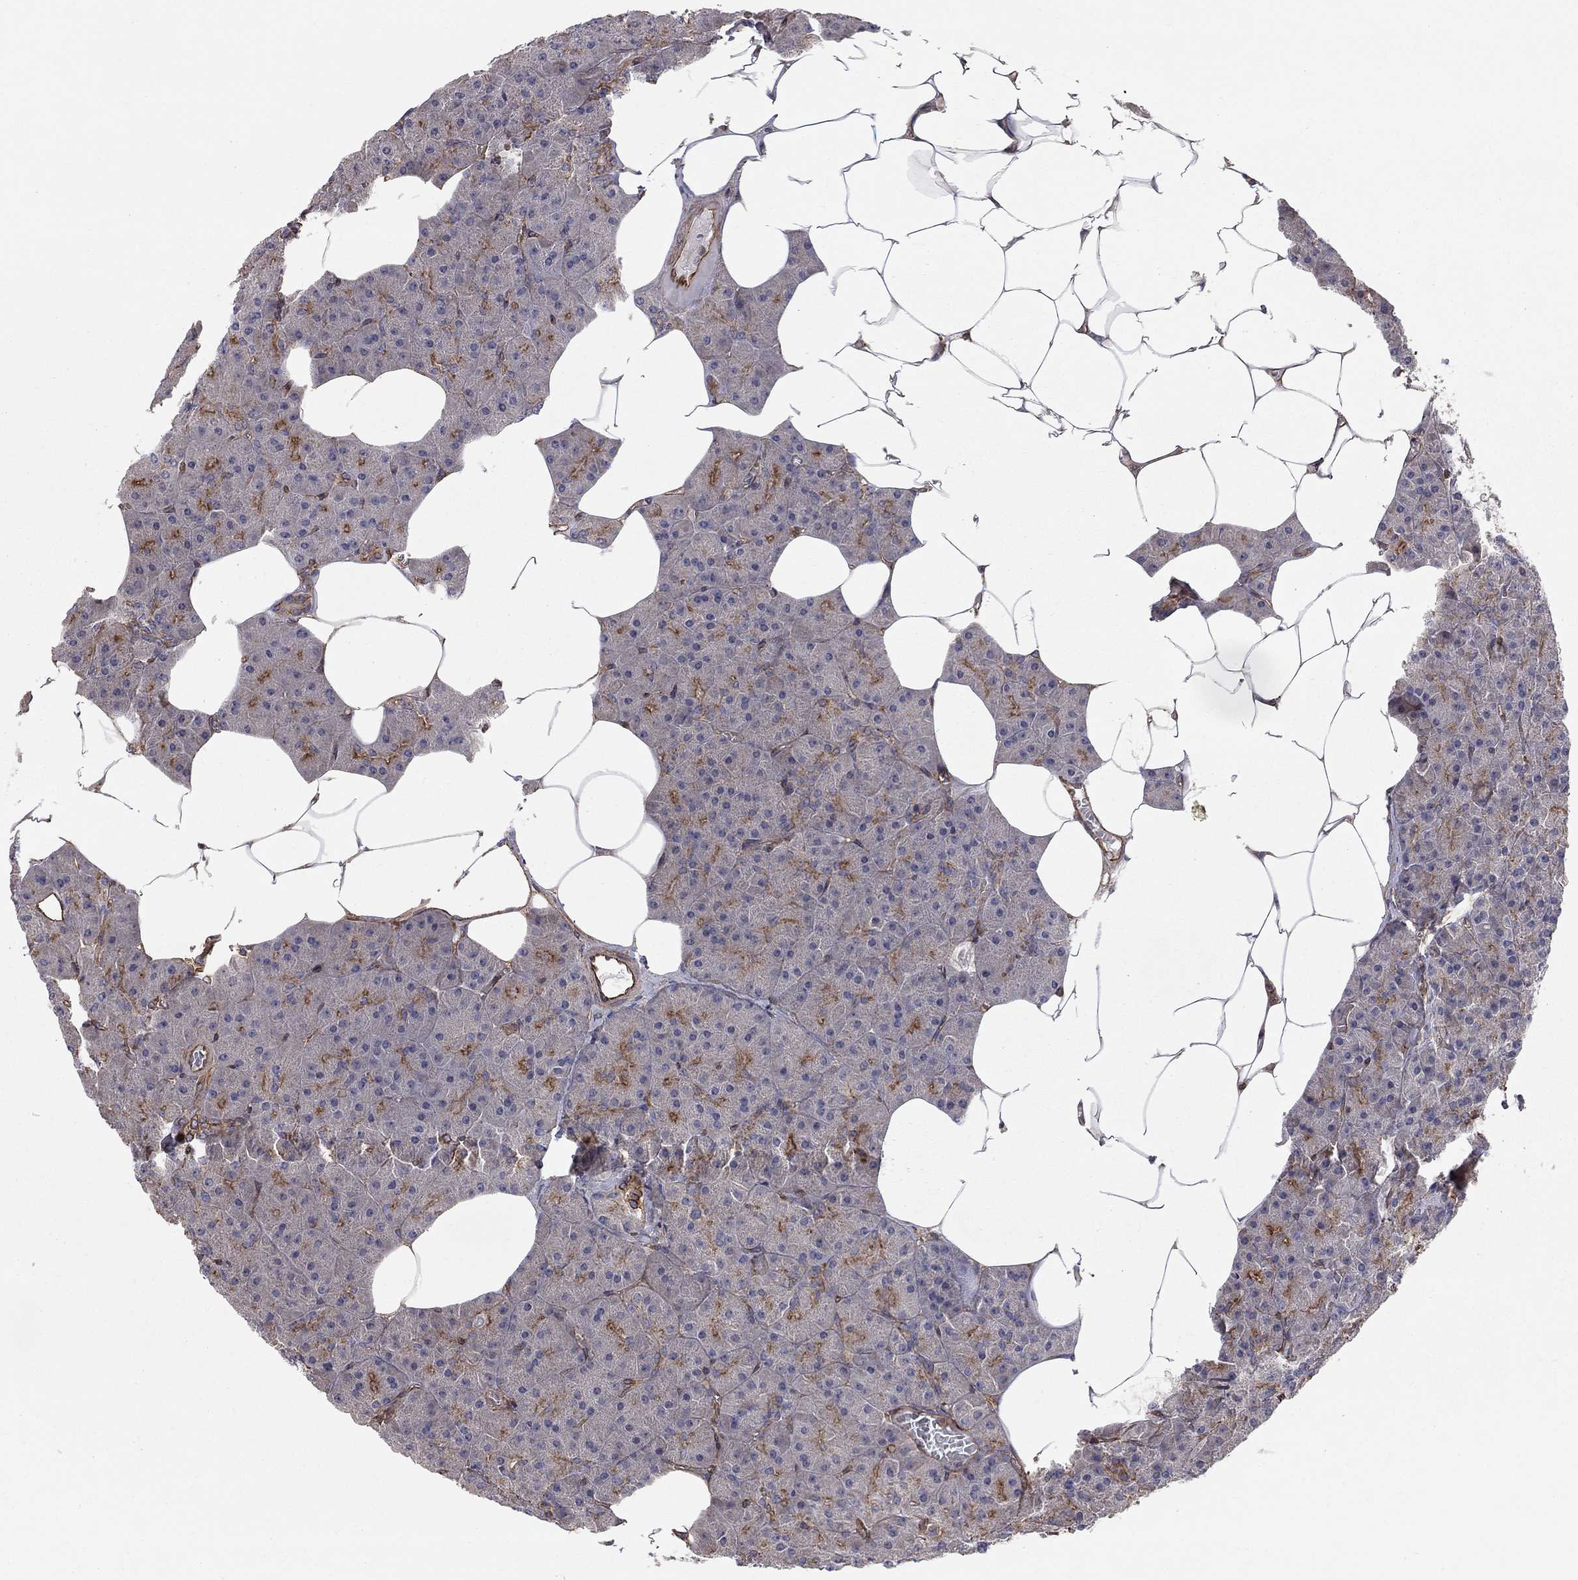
{"staining": {"intensity": "strong", "quantity": "25%-75%", "location": "cytoplasmic/membranous"}, "tissue": "pancreas", "cell_type": "Exocrine glandular cells", "image_type": "normal", "snomed": [{"axis": "morphology", "description": "Normal tissue, NOS"}, {"axis": "topography", "description": "Pancreas"}], "caption": "Protein staining shows strong cytoplasmic/membranous staining in about 25%-75% of exocrine glandular cells in benign pancreas. The staining was performed using DAB (3,3'-diaminobenzidine), with brown indicating positive protein expression. Nuclei are stained blue with hematoxylin.", "gene": "RASEF", "patient": {"sex": "male", "age": 61}}